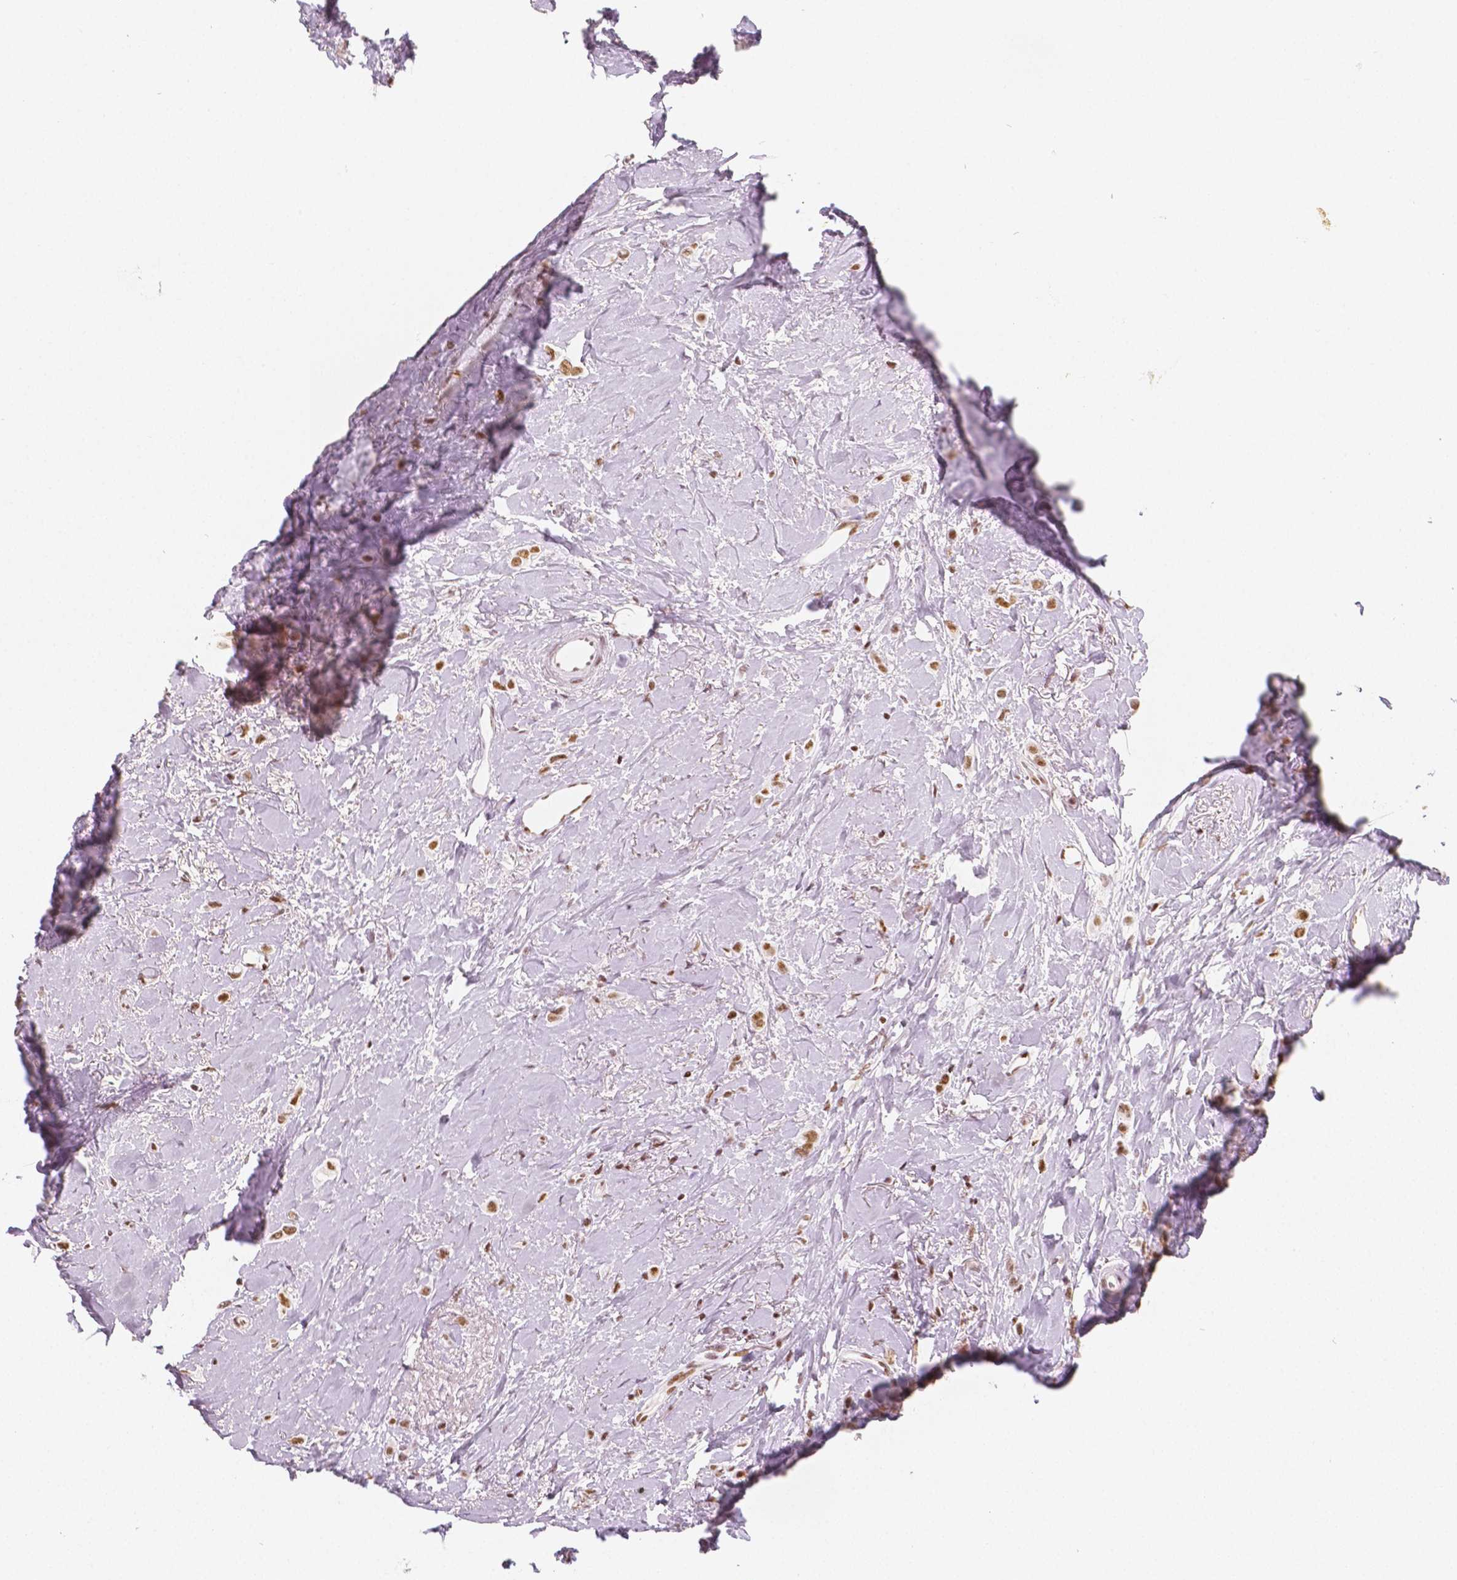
{"staining": {"intensity": "moderate", "quantity": ">75%", "location": "nuclear"}, "tissue": "breast cancer", "cell_type": "Tumor cells", "image_type": "cancer", "snomed": [{"axis": "morphology", "description": "Lobular carcinoma"}, {"axis": "topography", "description": "Breast"}], "caption": "This histopathology image exhibits breast cancer stained with immunohistochemistry to label a protein in brown. The nuclear of tumor cells show moderate positivity for the protein. Nuclei are counter-stained blue.", "gene": "HDAC1", "patient": {"sex": "female", "age": 66}}